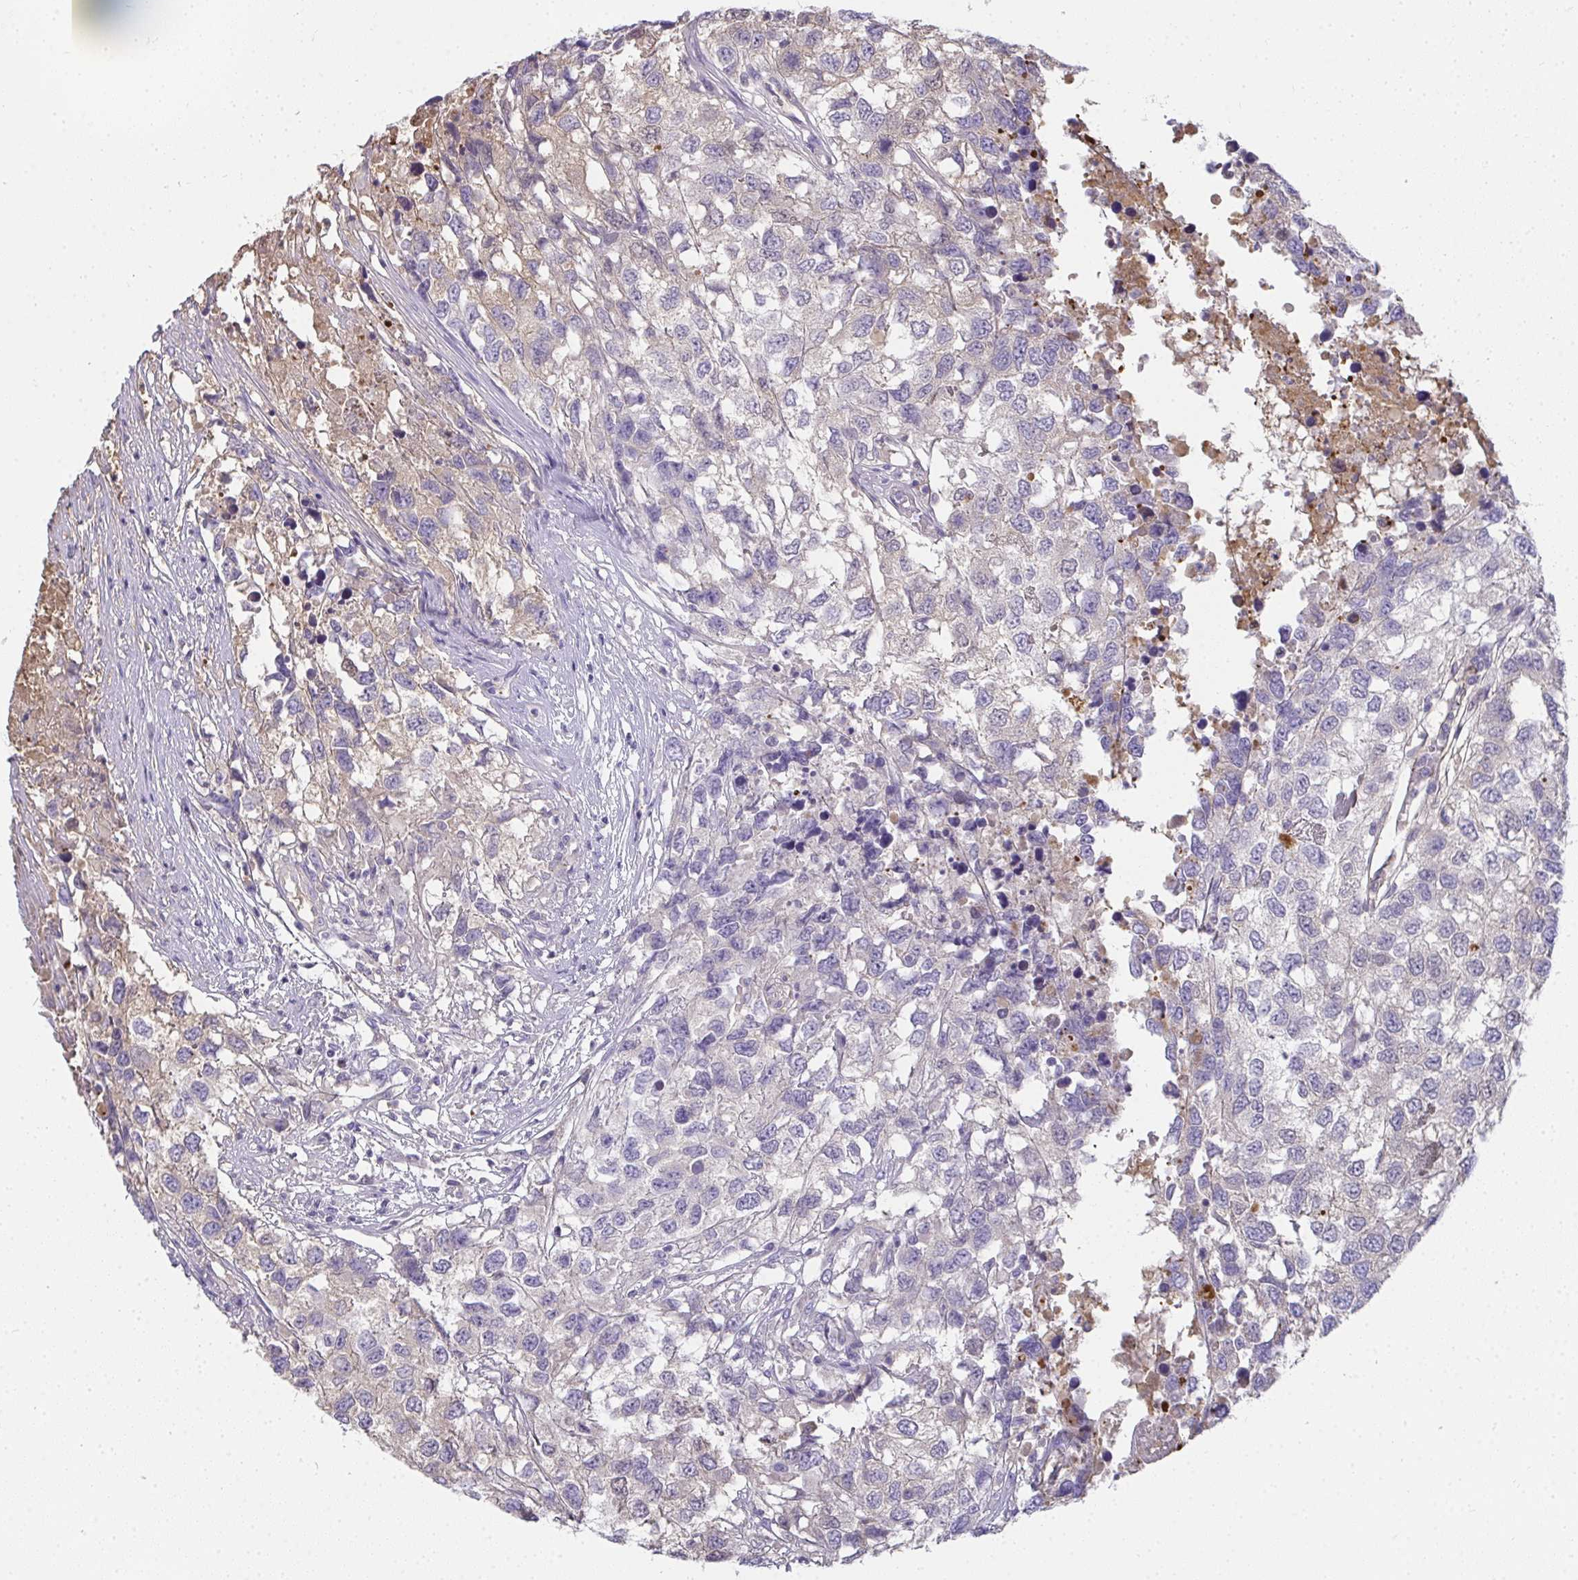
{"staining": {"intensity": "negative", "quantity": "none", "location": "none"}, "tissue": "testis cancer", "cell_type": "Tumor cells", "image_type": "cancer", "snomed": [{"axis": "morphology", "description": "Carcinoma, Embryonal, NOS"}, {"axis": "topography", "description": "Testis"}], "caption": "IHC of human testis cancer reveals no expression in tumor cells.", "gene": "ZSWIM3", "patient": {"sex": "male", "age": 83}}